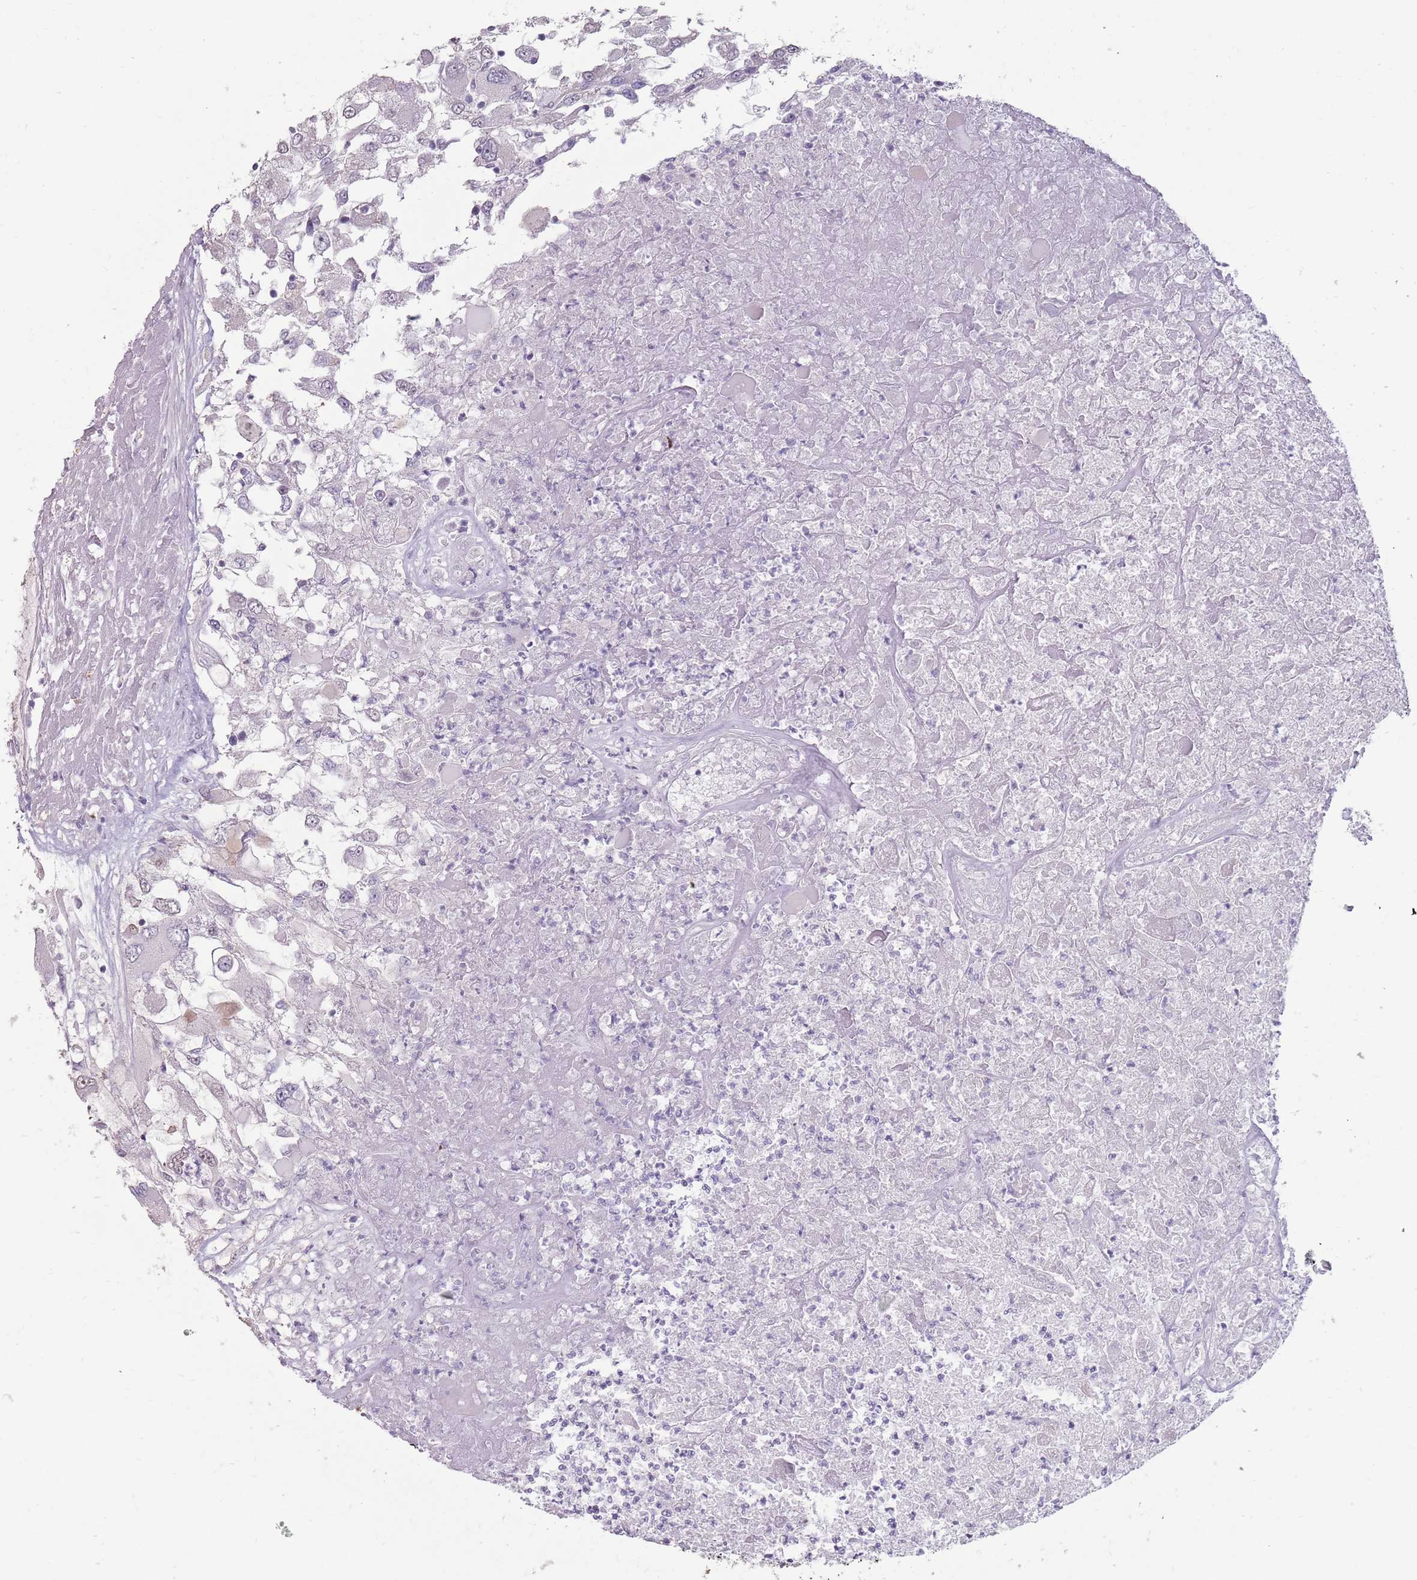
{"staining": {"intensity": "negative", "quantity": "none", "location": "none"}, "tissue": "renal cancer", "cell_type": "Tumor cells", "image_type": "cancer", "snomed": [{"axis": "morphology", "description": "Adenocarcinoma, NOS"}, {"axis": "topography", "description": "Kidney"}], "caption": "Renal cancer (adenocarcinoma) was stained to show a protein in brown. There is no significant positivity in tumor cells.", "gene": "STYK1", "patient": {"sex": "female", "age": 52}}